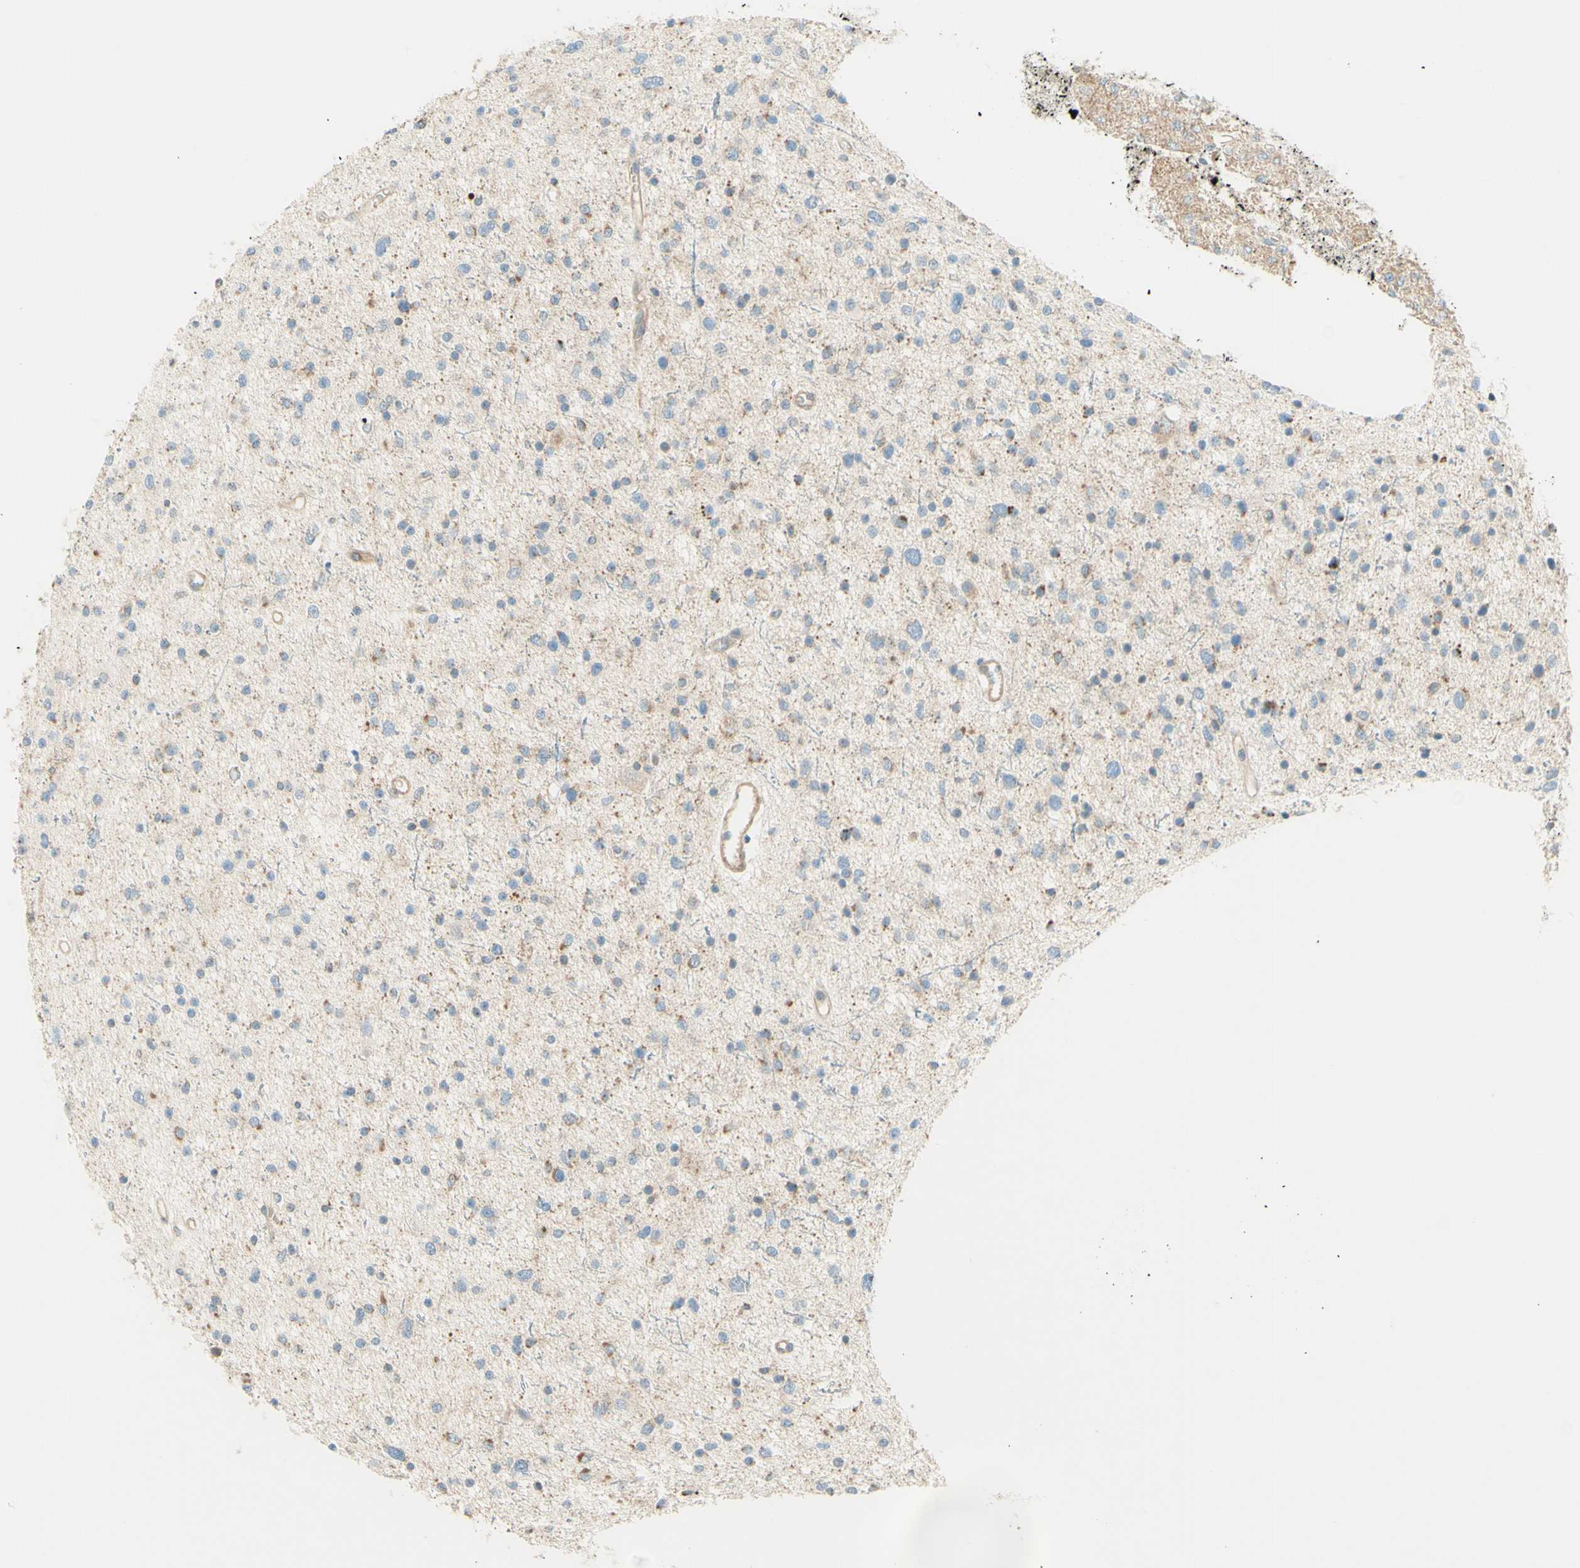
{"staining": {"intensity": "weak", "quantity": "<25%", "location": "cytoplasmic/membranous"}, "tissue": "glioma", "cell_type": "Tumor cells", "image_type": "cancer", "snomed": [{"axis": "morphology", "description": "Glioma, malignant, Low grade"}, {"axis": "topography", "description": "Brain"}], "caption": "Immunohistochemistry image of neoplastic tissue: human malignant glioma (low-grade) stained with DAB (3,3'-diaminobenzidine) shows no significant protein expression in tumor cells.", "gene": "PROM1", "patient": {"sex": "female", "age": 37}}